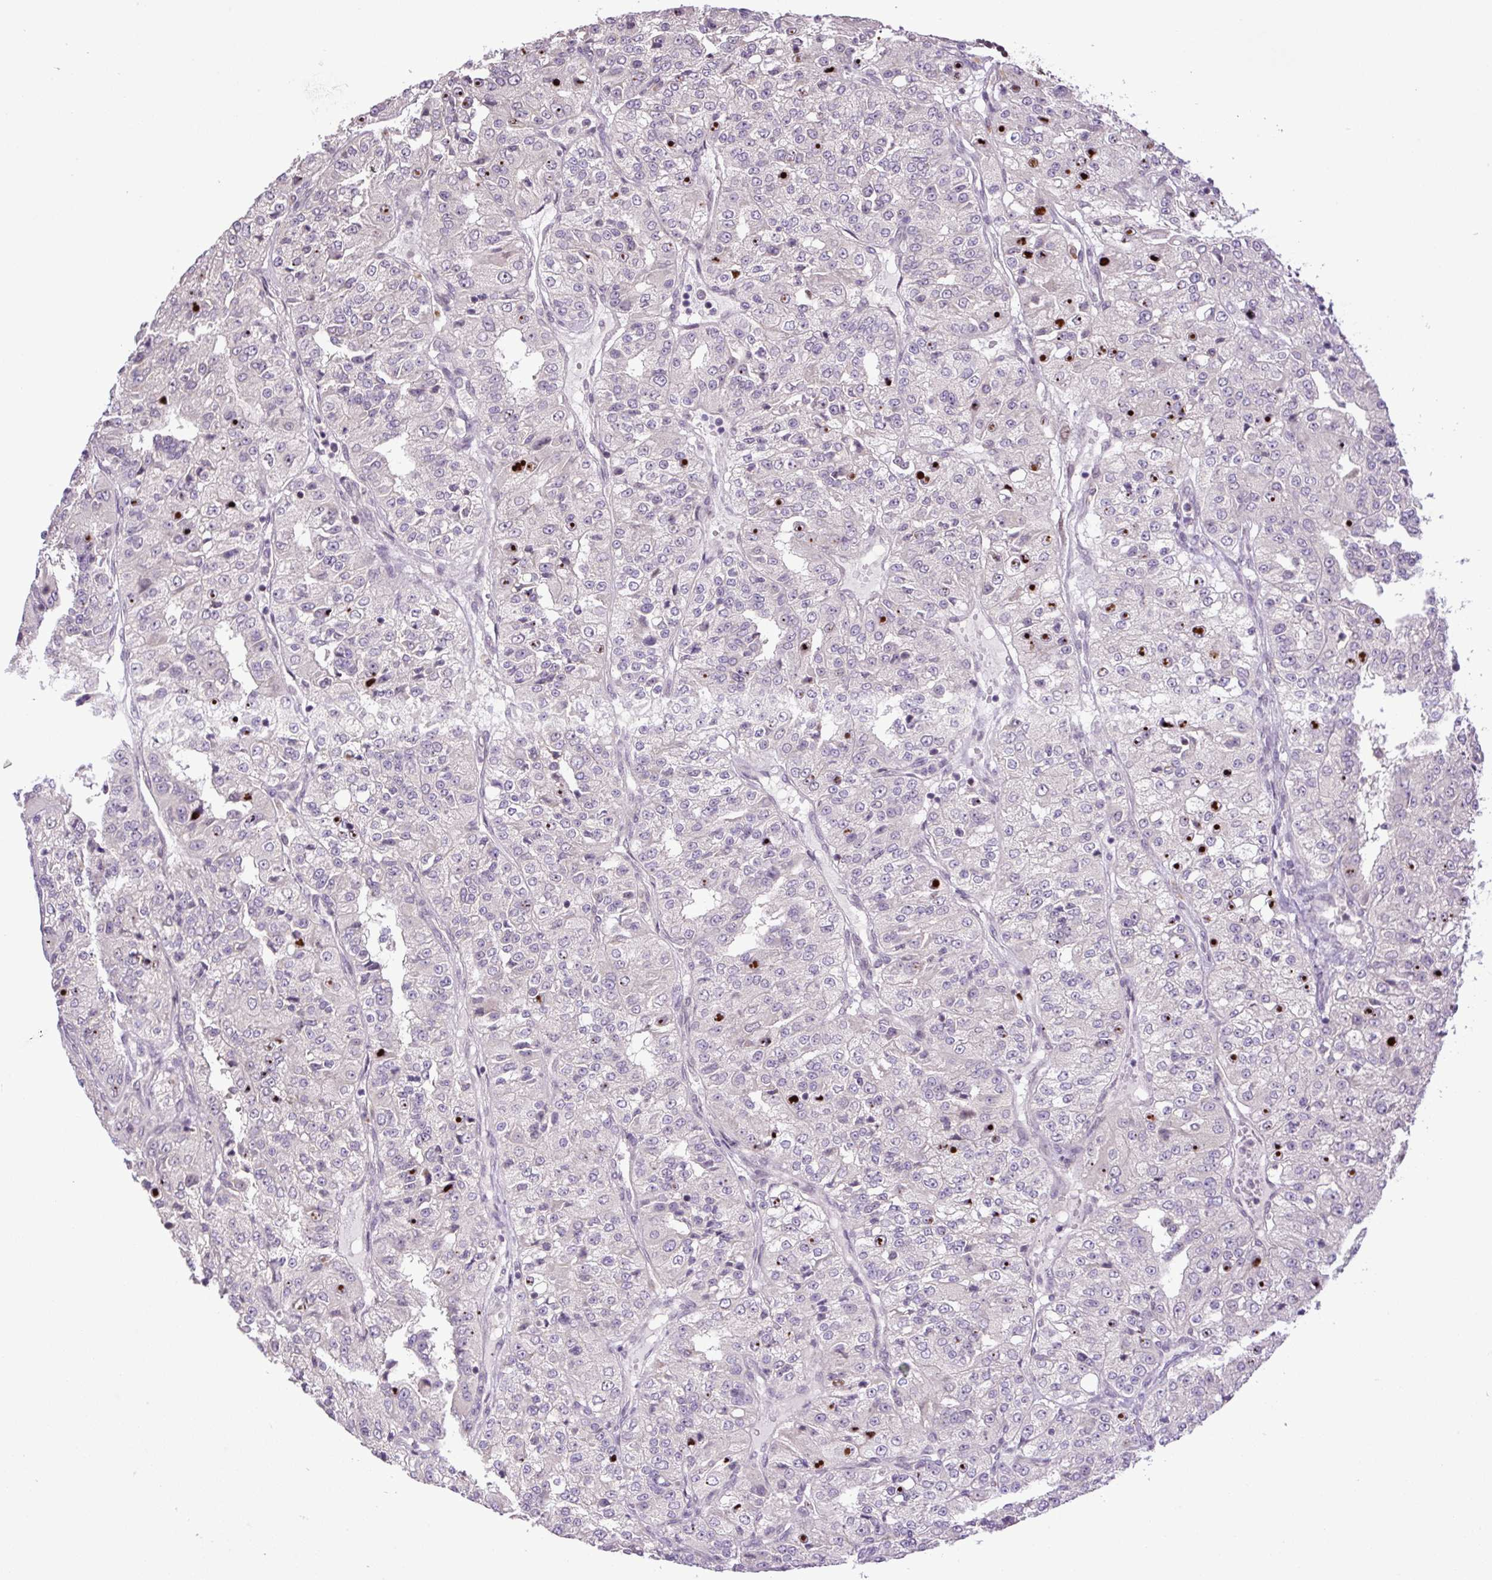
{"staining": {"intensity": "negative", "quantity": "none", "location": "none"}, "tissue": "renal cancer", "cell_type": "Tumor cells", "image_type": "cancer", "snomed": [{"axis": "morphology", "description": "Adenocarcinoma, NOS"}, {"axis": "topography", "description": "Kidney"}], "caption": "High power microscopy photomicrograph of an immunohistochemistry (IHC) photomicrograph of renal cancer, revealing no significant positivity in tumor cells.", "gene": "KPNA1", "patient": {"sex": "female", "age": 63}}